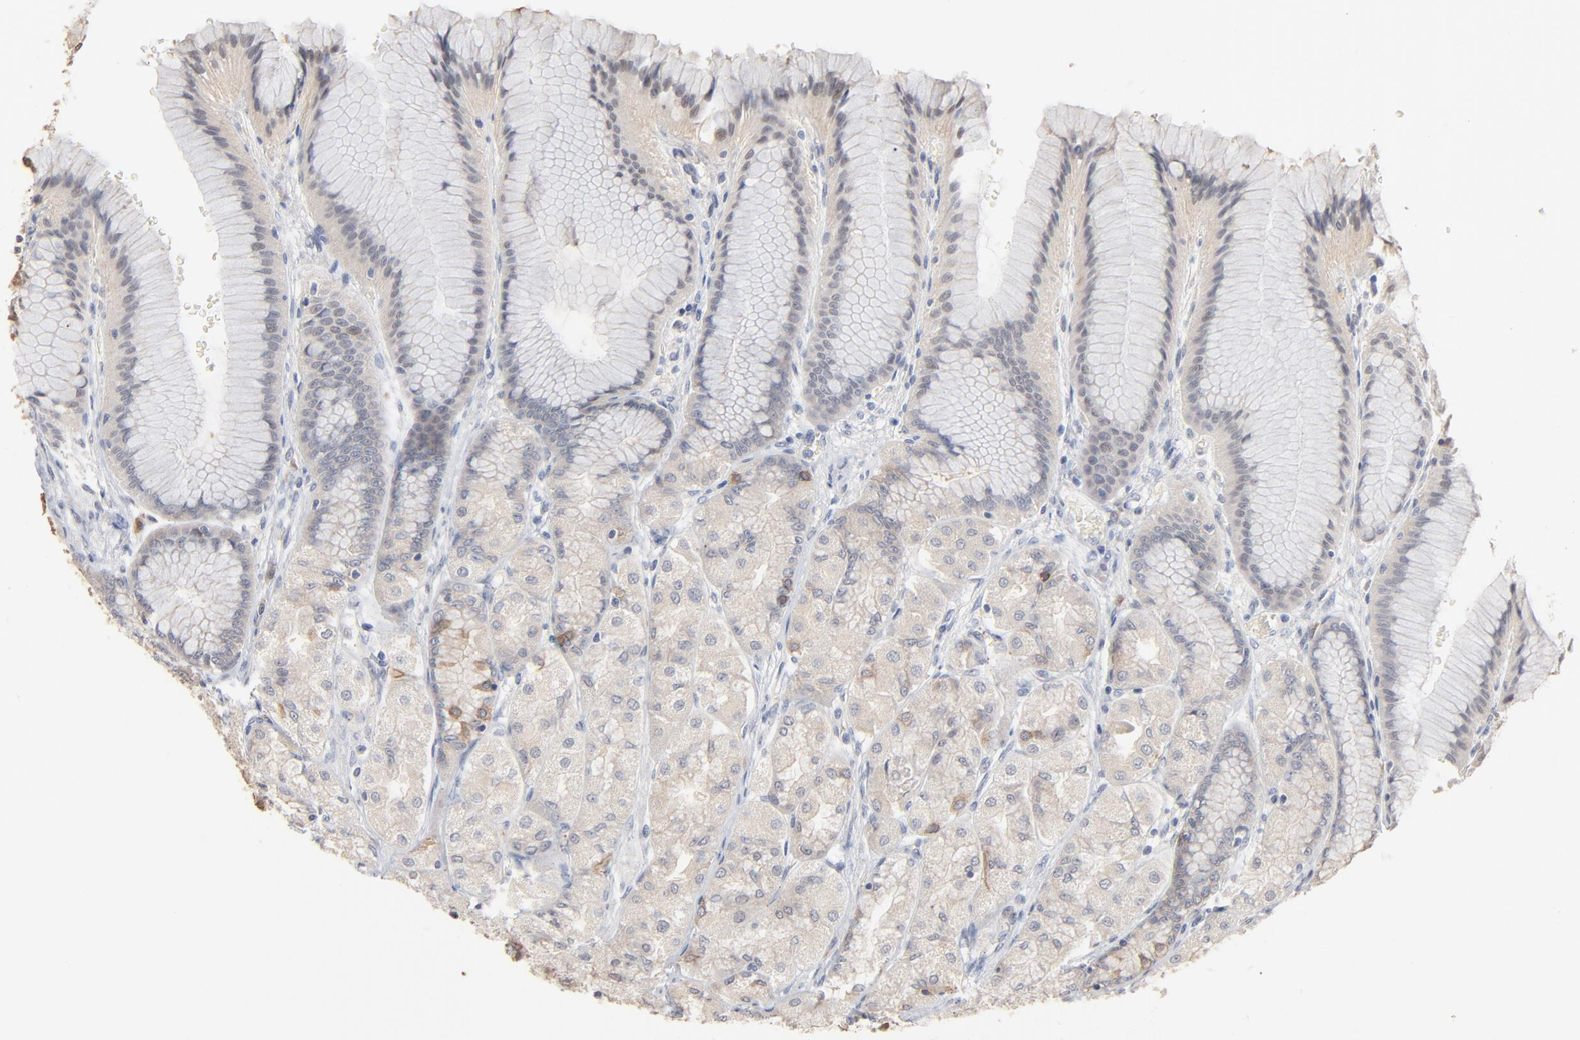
{"staining": {"intensity": "moderate", "quantity": ">75%", "location": "cytoplasmic/membranous"}, "tissue": "stomach", "cell_type": "Glandular cells", "image_type": "normal", "snomed": [{"axis": "morphology", "description": "Normal tissue, NOS"}, {"axis": "morphology", "description": "Adenocarcinoma, NOS"}, {"axis": "topography", "description": "Stomach"}, {"axis": "topography", "description": "Stomach, lower"}], "caption": "Brown immunohistochemical staining in unremarkable human stomach reveals moderate cytoplasmic/membranous expression in about >75% of glandular cells.", "gene": "EPCAM", "patient": {"sex": "female", "age": 65}}